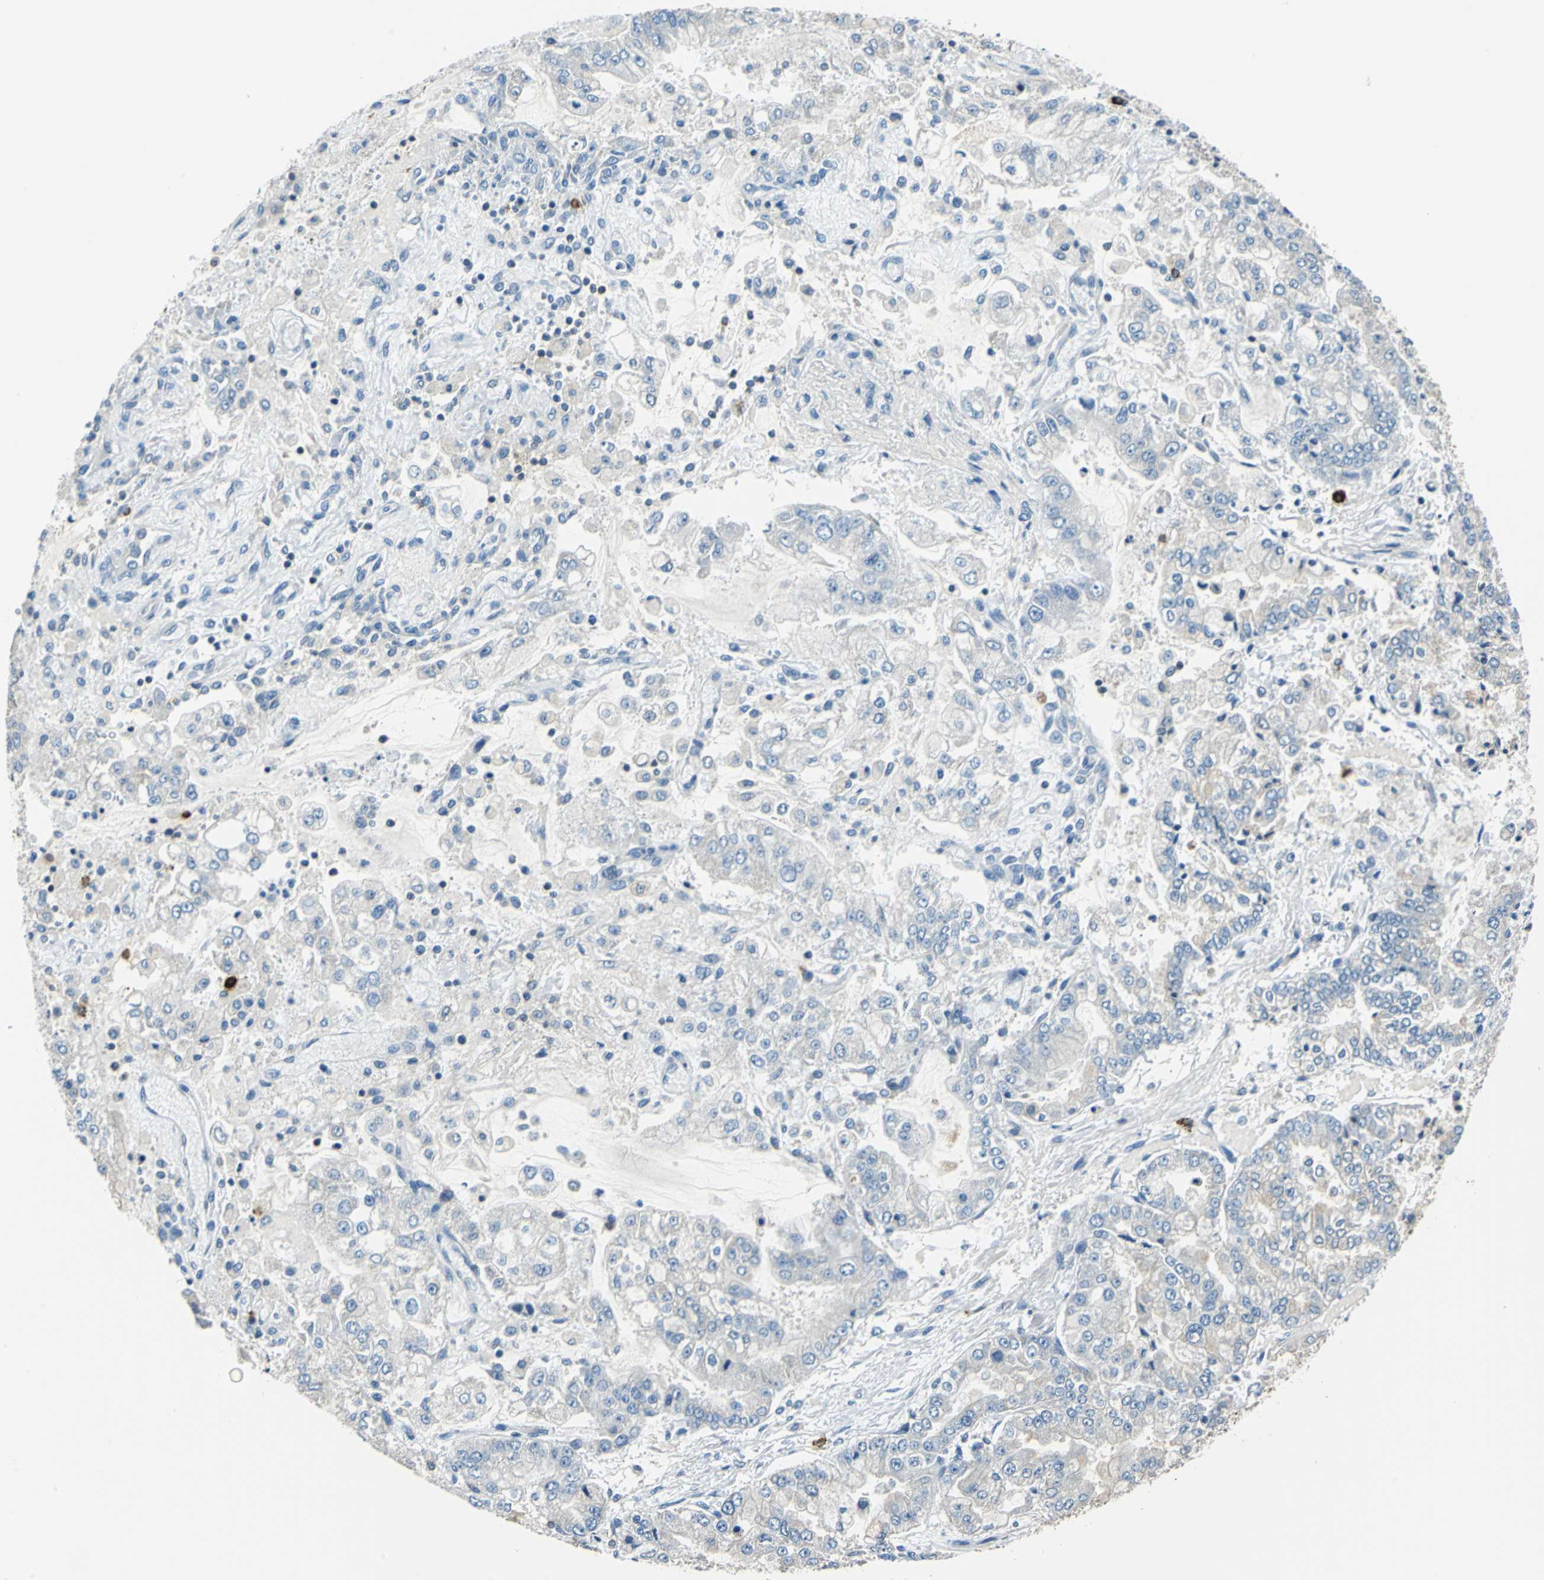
{"staining": {"intensity": "weak", "quantity": "<25%", "location": "cytoplasmic/membranous"}, "tissue": "stomach cancer", "cell_type": "Tumor cells", "image_type": "cancer", "snomed": [{"axis": "morphology", "description": "Adenocarcinoma, NOS"}, {"axis": "topography", "description": "Stomach"}], "caption": "A micrograph of human stomach cancer is negative for staining in tumor cells. Nuclei are stained in blue.", "gene": "CPA3", "patient": {"sex": "male", "age": 76}}